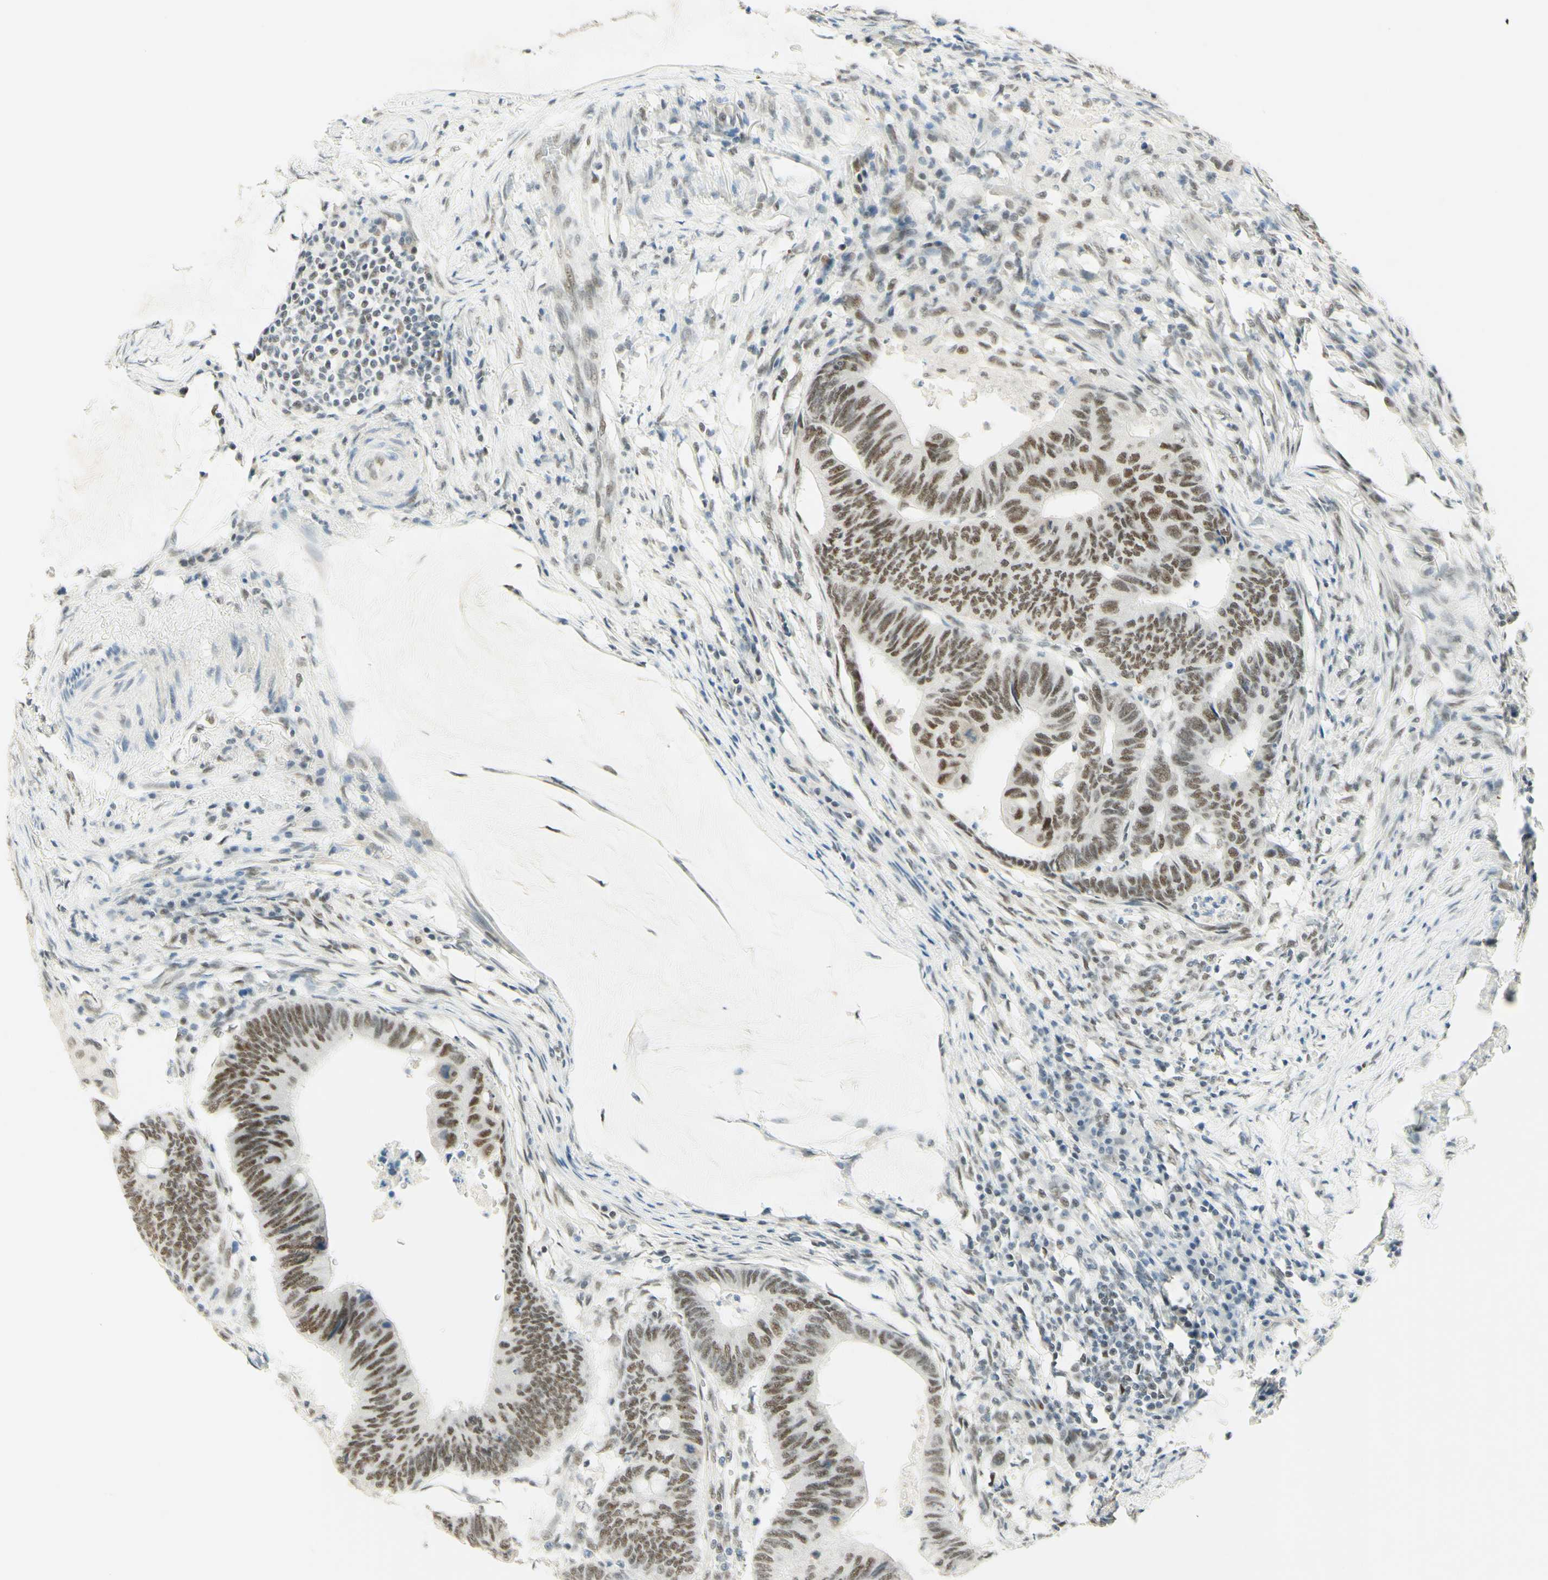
{"staining": {"intensity": "moderate", "quantity": ">75%", "location": "nuclear"}, "tissue": "colorectal cancer", "cell_type": "Tumor cells", "image_type": "cancer", "snomed": [{"axis": "morphology", "description": "Normal tissue, NOS"}, {"axis": "morphology", "description": "Adenocarcinoma, NOS"}, {"axis": "topography", "description": "Rectum"}, {"axis": "topography", "description": "Peripheral nerve tissue"}], "caption": "Protein staining of colorectal adenocarcinoma tissue demonstrates moderate nuclear staining in approximately >75% of tumor cells.", "gene": "PMS2", "patient": {"sex": "male", "age": 92}}